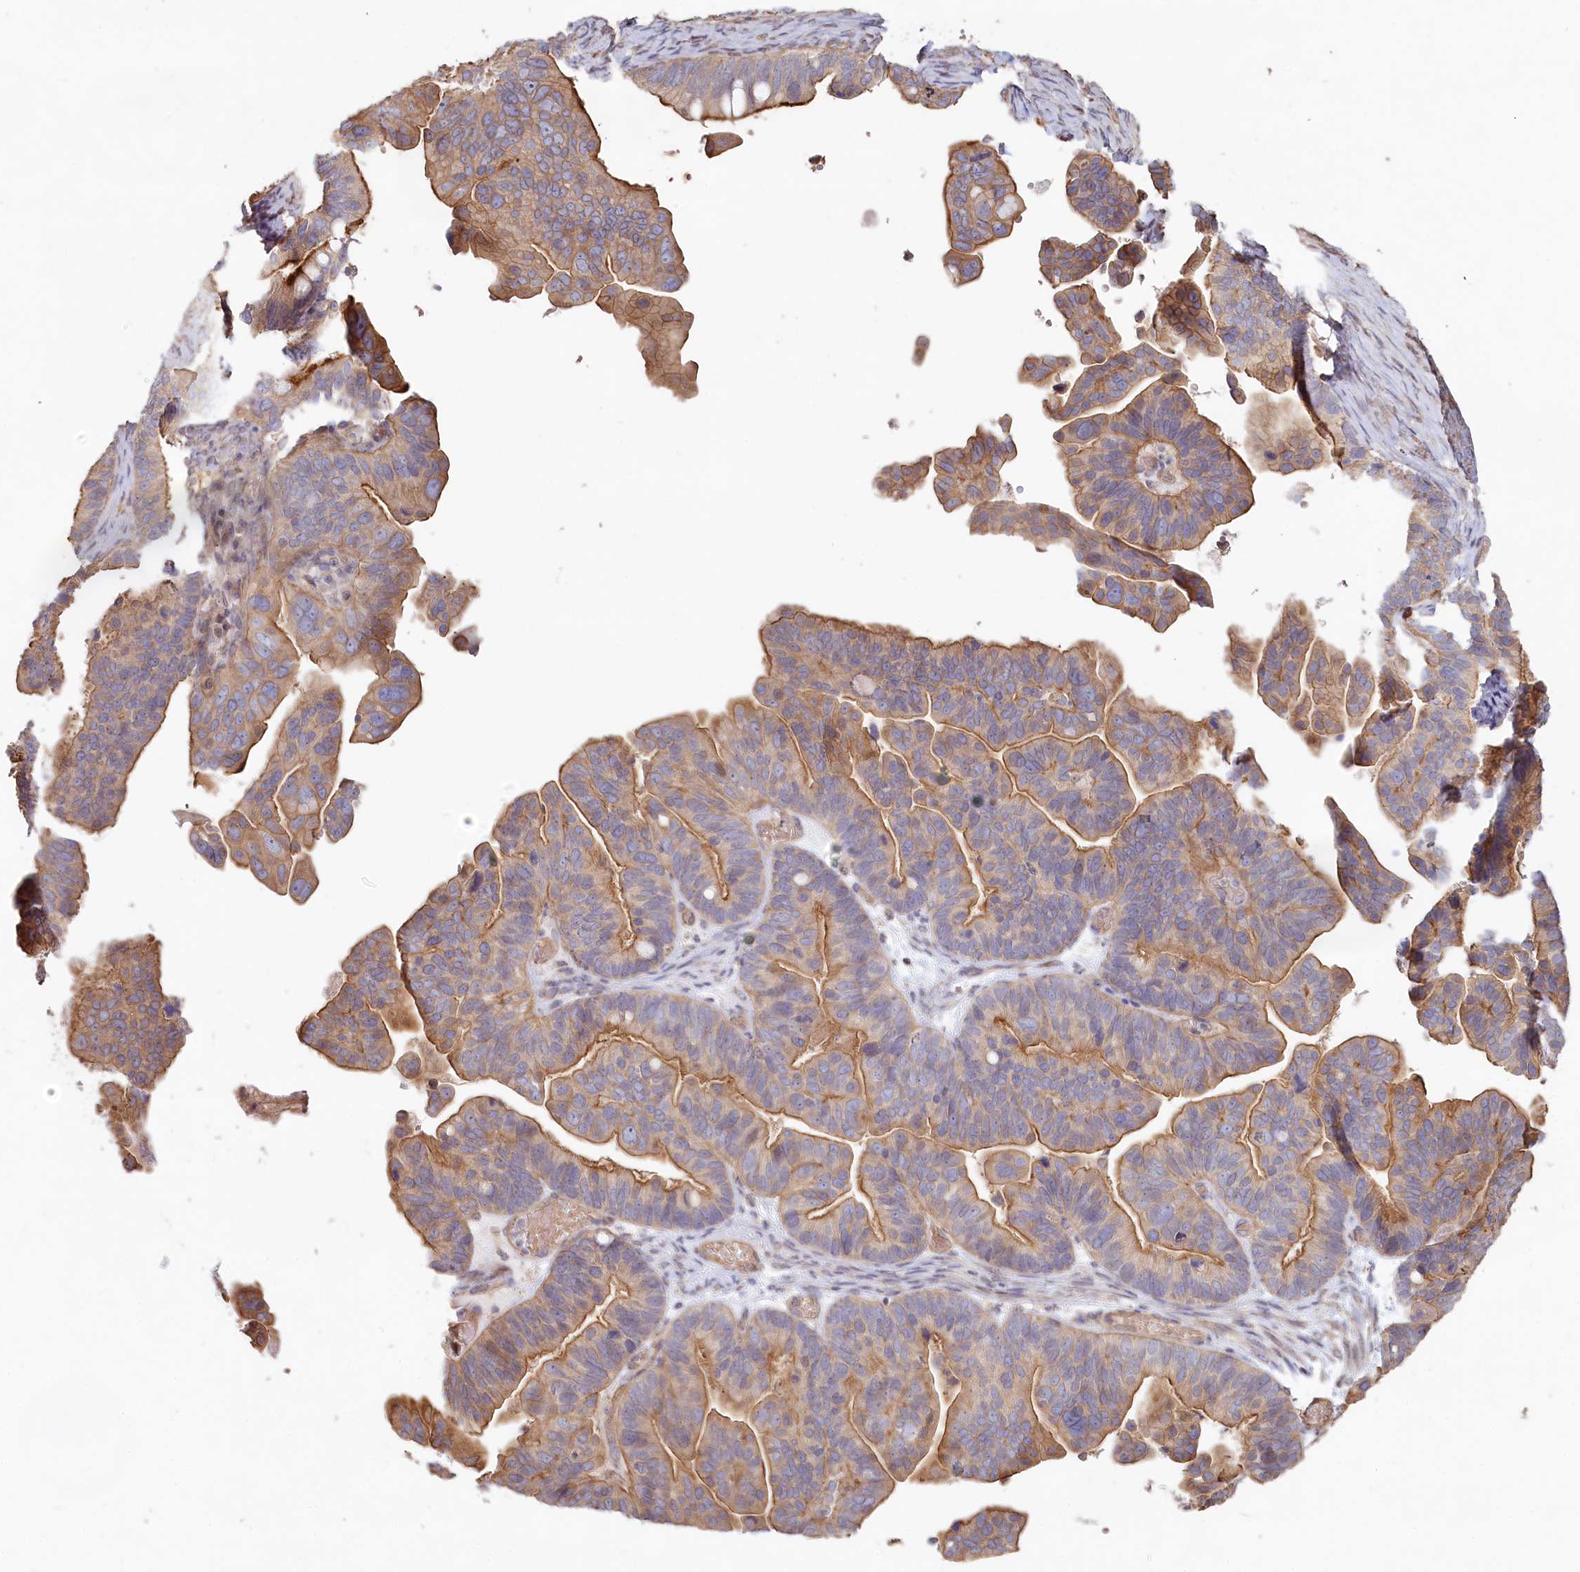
{"staining": {"intensity": "moderate", "quantity": ">75%", "location": "cytoplasmic/membranous"}, "tissue": "ovarian cancer", "cell_type": "Tumor cells", "image_type": "cancer", "snomed": [{"axis": "morphology", "description": "Cystadenocarcinoma, serous, NOS"}, {"axis": "topography", "description": "Ovary"}], "caption": "High-magnification brightfield microscopy of ovarian serous cystadenocarcinoma stained with DAB (brown) and counterstained with hematoxylin (blue). tumor cells exhibit moderate cytoplasmic/membranous staining is seen in about>75% of cells.", "gene": "TCHP", "patient": {"sex": "female", "age": 56}}